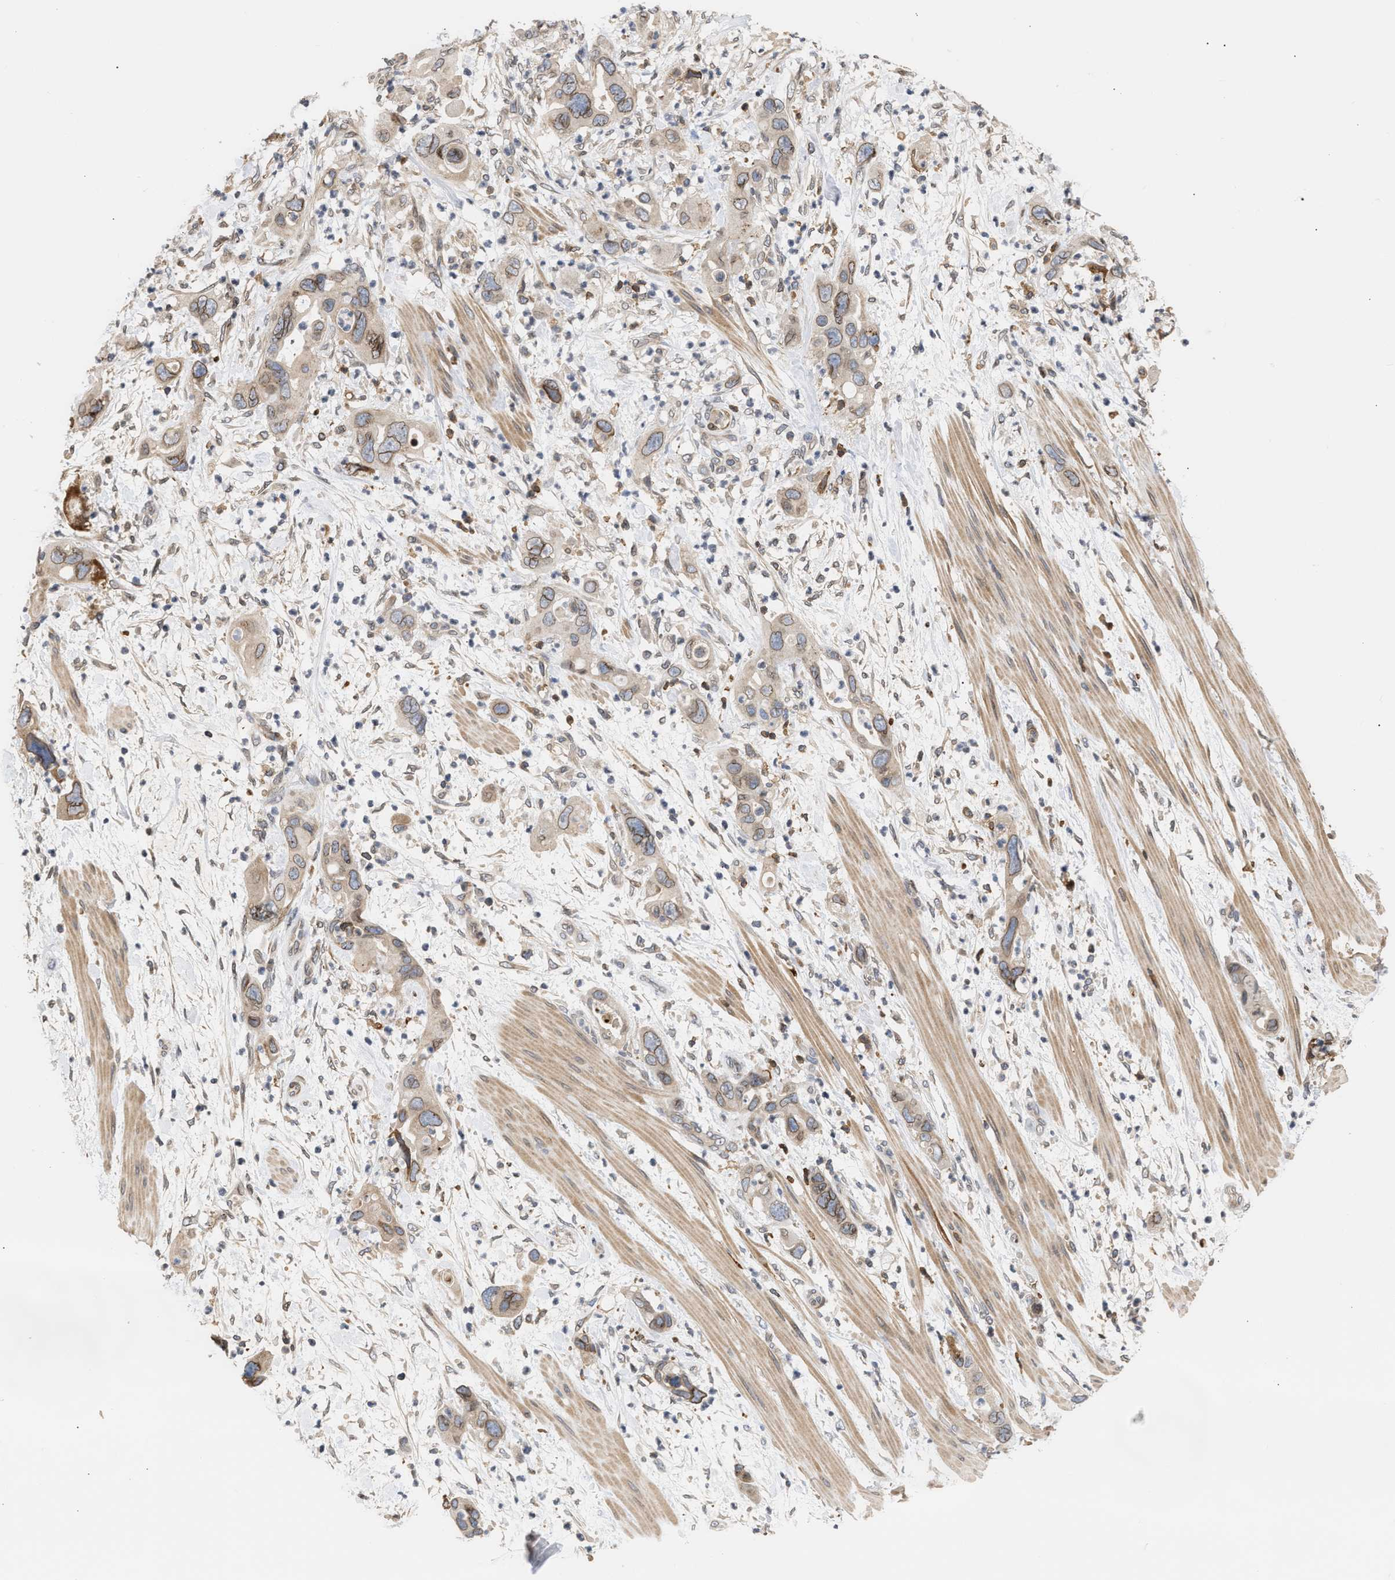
{"staining": {"intensity": "weak", "quantity": ">75%", "location": "cytoplasmic/membranous,nuclear"}, "tissue": "pancreatic cancer", "cell_type": "Tumor cells", "image_type": "cancer", "snomed": [{"axis": "morphology", "description": "Adenocarcinoma, NOS"}, {"axis": "topography", "description": "Pancreas"}], "caption": "Immunohistochemistry photomicrograph of neoplastic tissue: pancreatic adenocarcinoma stained using immunohistochemistry (IHC) exhibits low levels of weak protein expression localized specifically in the cytoplasmic/membranous and nuclear of tumor cells, appearing as a cytoplasmic/membranous and nuclear brown color.", "gene": "NUP62", "patient": {"sex": "female", "age": 71}}